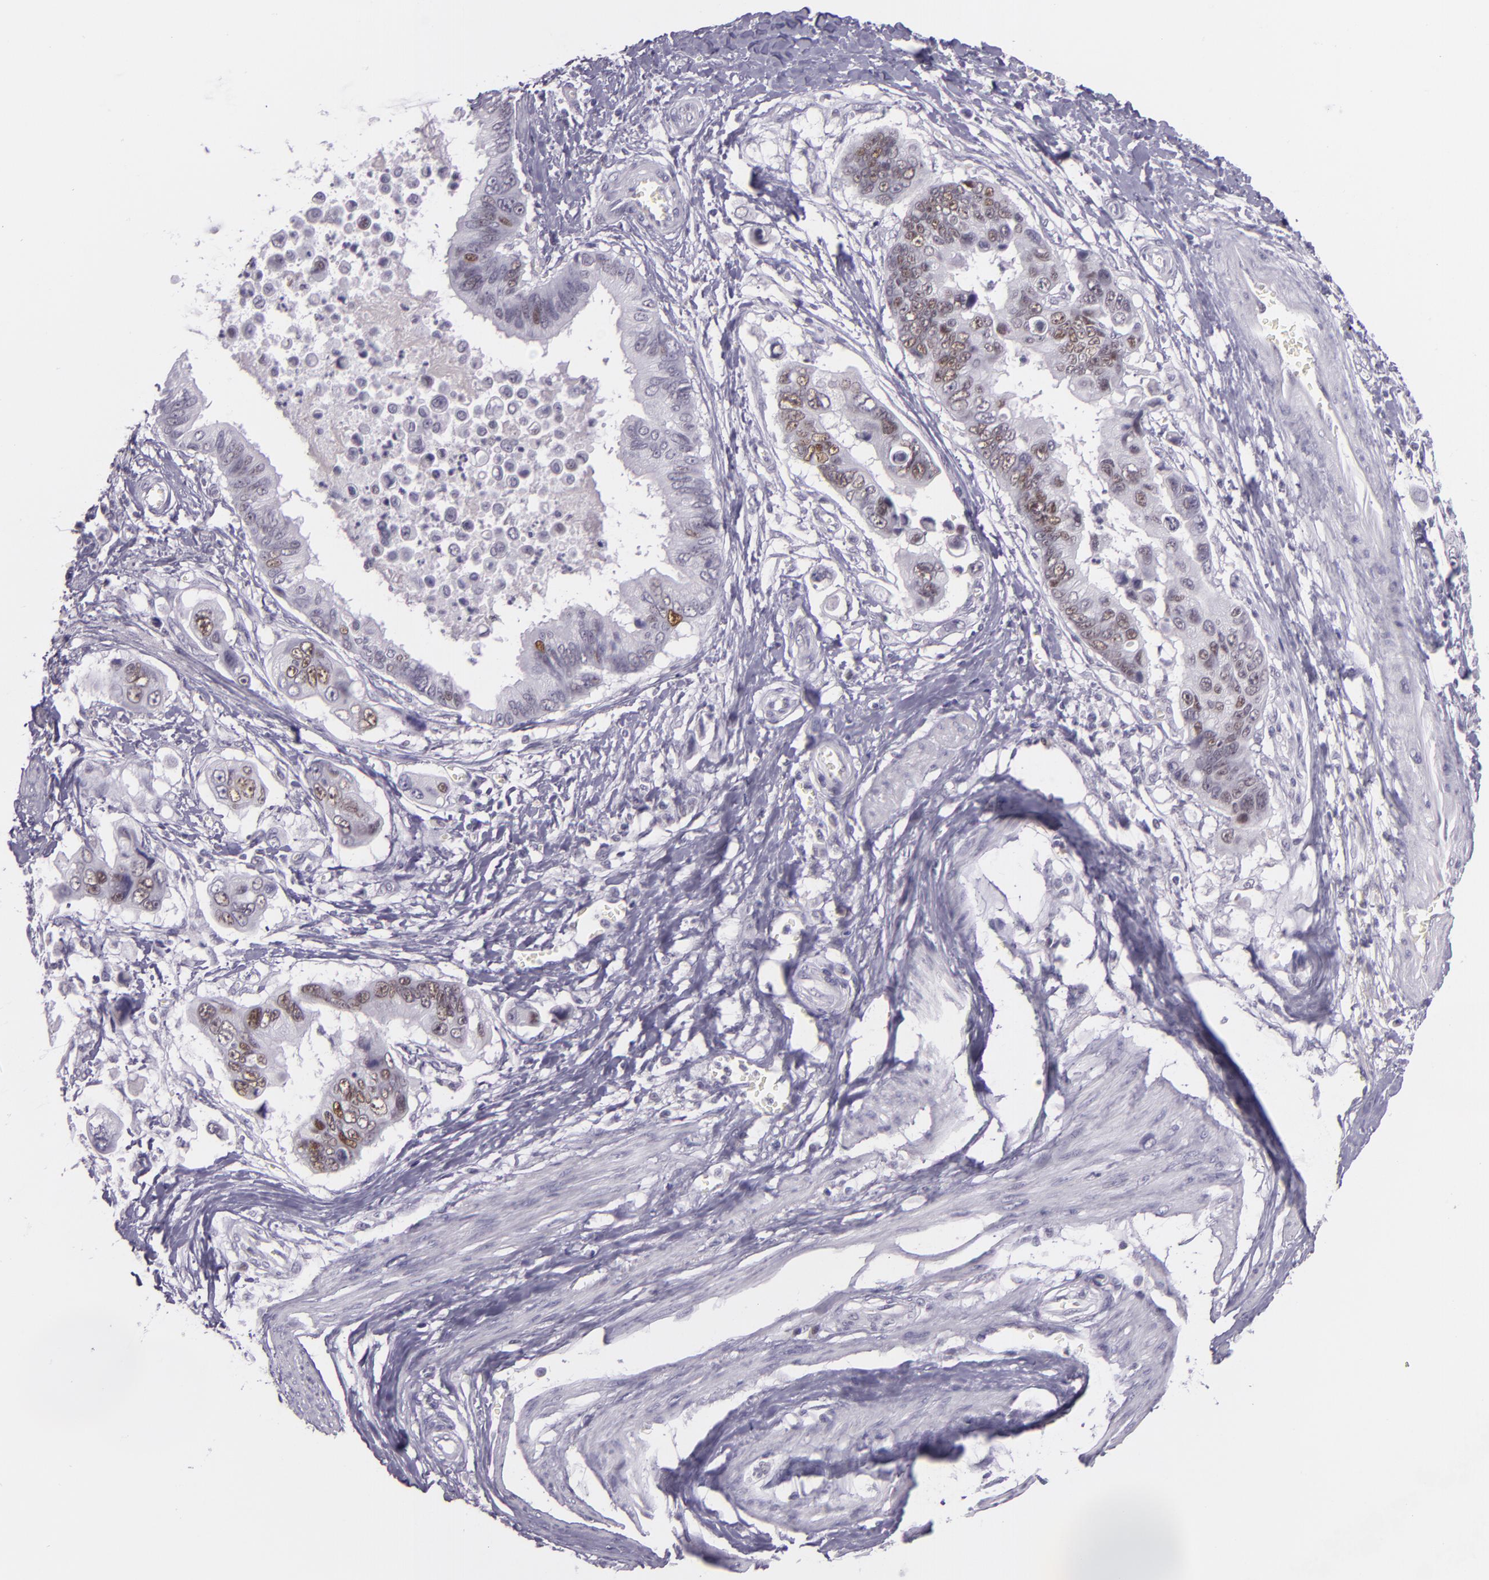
{"staining": {"intensity": "moderate", "quantity": "<25%", "location": "nuclear"}, "tissue": "stomach cancer", "cell_type": "Tumor cells", "image_type": "cancer", "snomed": [{"axis": "morphology", "description": "Adenocarcinoma, NOS"}, {"axis": "topography", "description": "Stomach, upper"}], "caption": "Protein analysis of adenocarcinoma (stomach) tissue displays moderate nuclear expression in approximately <25% of tumor cells.", "gene": "CHEK2", "patient": {"sex": "male", "age": 80}}